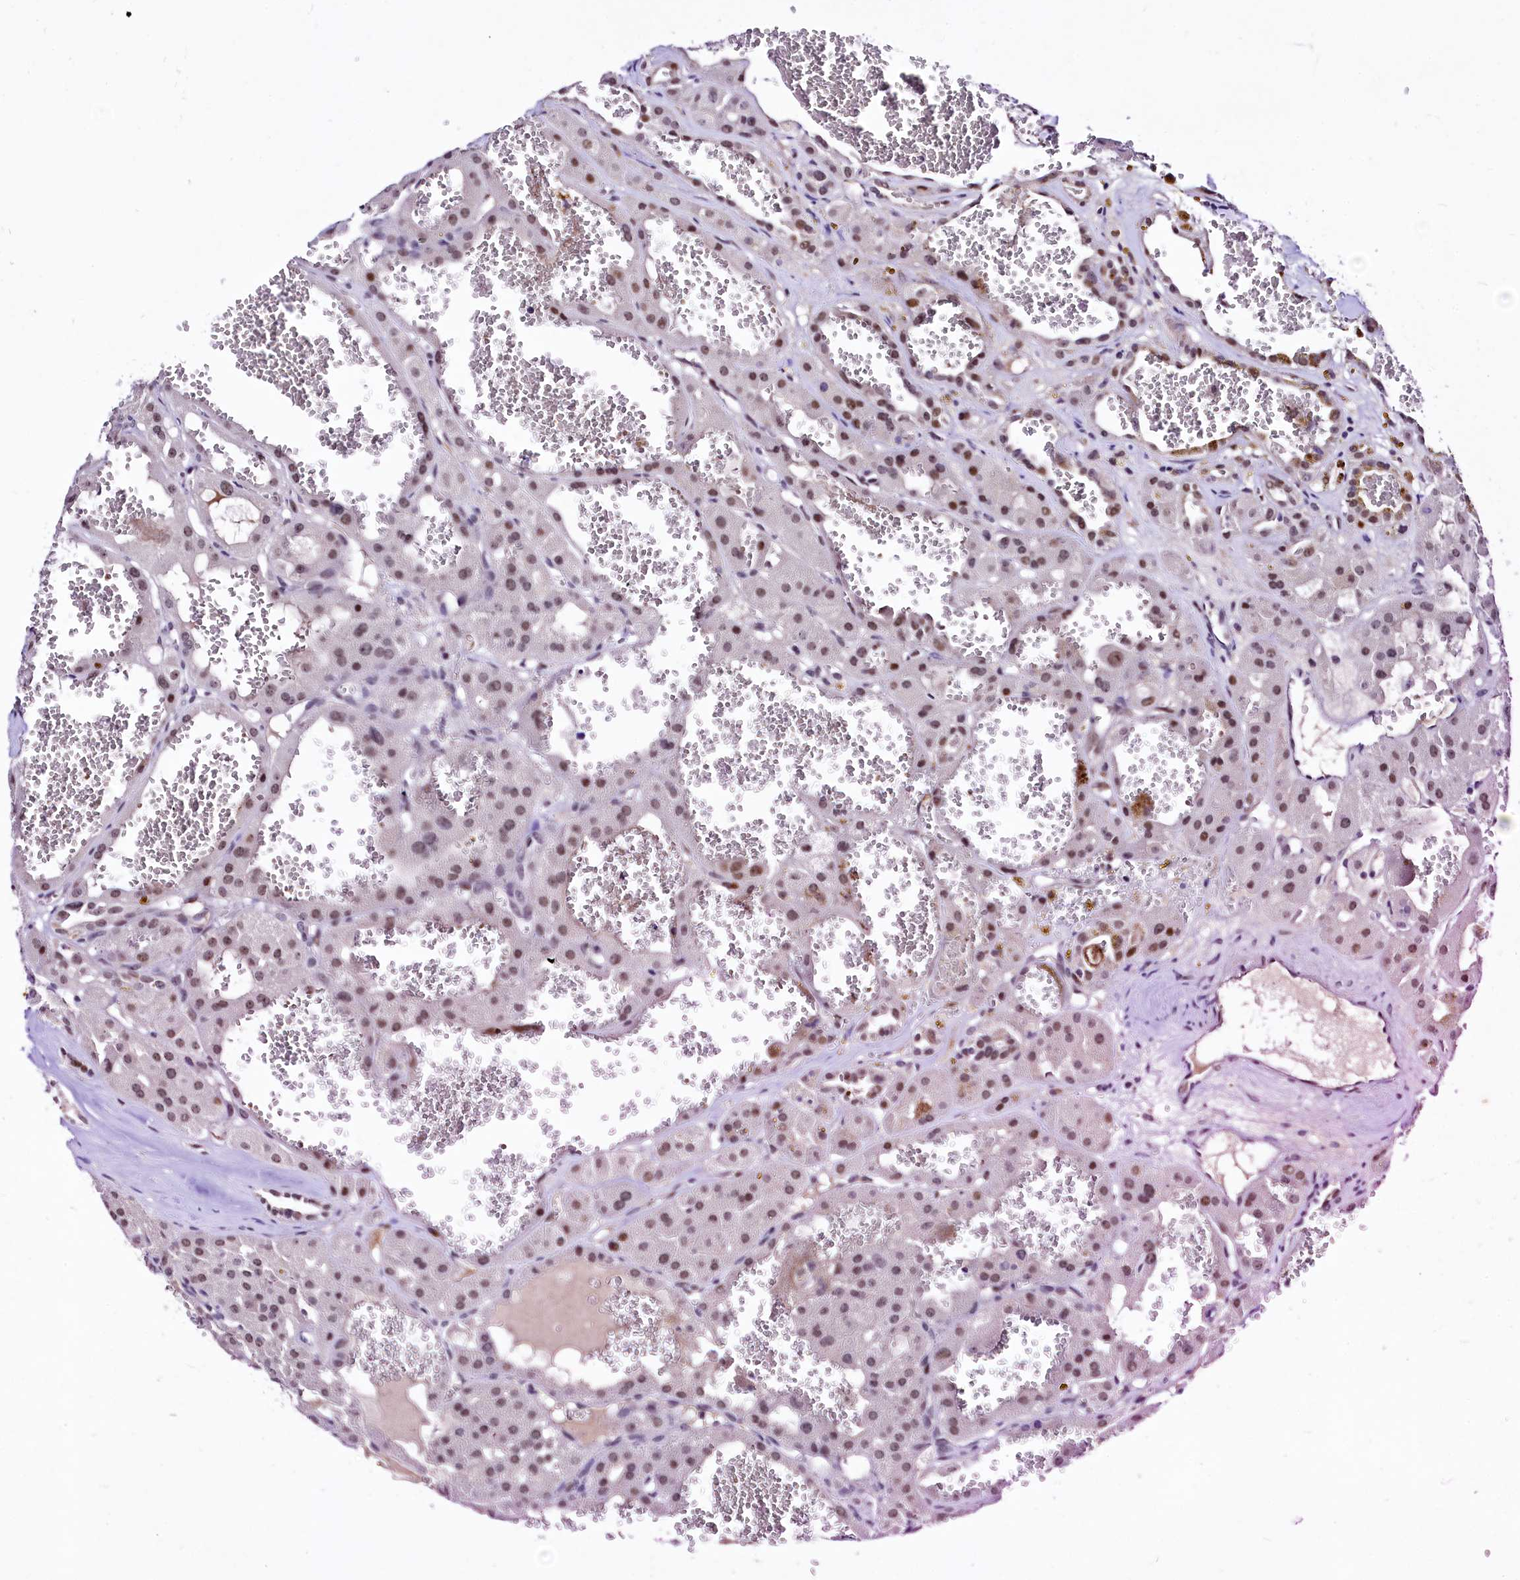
{"staining": {"intensity": "moderate", "quantity": ">75%", "location": "nuclear"}, "tissue": "renal cancer", "cell_type": "Tumor cells", "image_type": "cancer", "snomed": [{"axis": "morphology", "description": "Carcinoma, NOS"}, {"axis": "topography", "description": "Kidney"}], "caption": "Renal cancer tissue demonstrates moderate nuclear staining in approximately >75% of tumor cells (DAB IHC, brown staining for protein, blue staining for nuclei).", "gene": "LEUTX", "patient": {"sex": "female", "age": 75}}